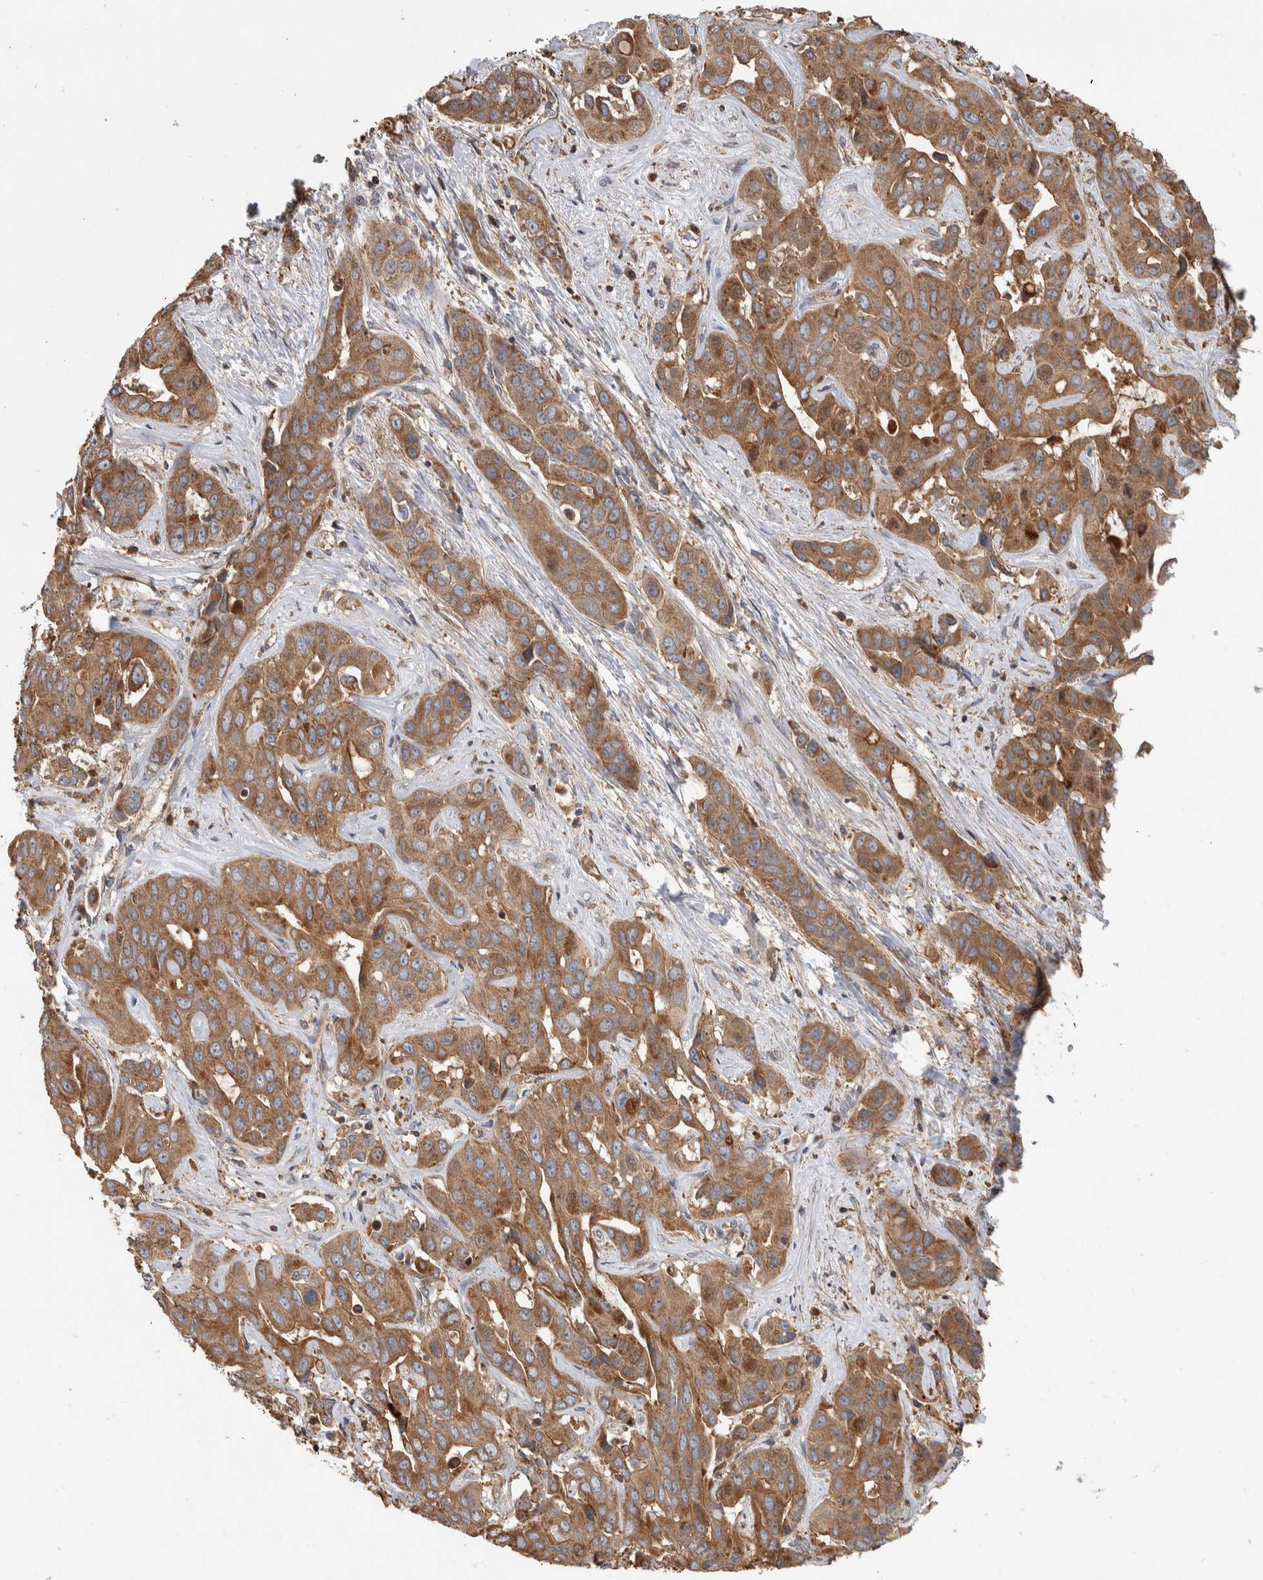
{"staining": {"intensity": "moderate", "quantity": ">75%", "location": "cytoplasmic/membranous"}, "tissue": "liver cancer", "cell_type": "Tumor cells", "image_type": "cancer", "snomed": [{"axis": "morphology", "description": "Cholangiocarcinoma"}, {"axis": "topography", "description": "Liver"}], "caption": "A brown stain labels moderate cytoplasmic/membranous positivity of a protein in liver cancer (cholangiocarcinoma) tumor cells.", "gene": "SDCBP", "patient": {"sex": "female", "age": 52}}